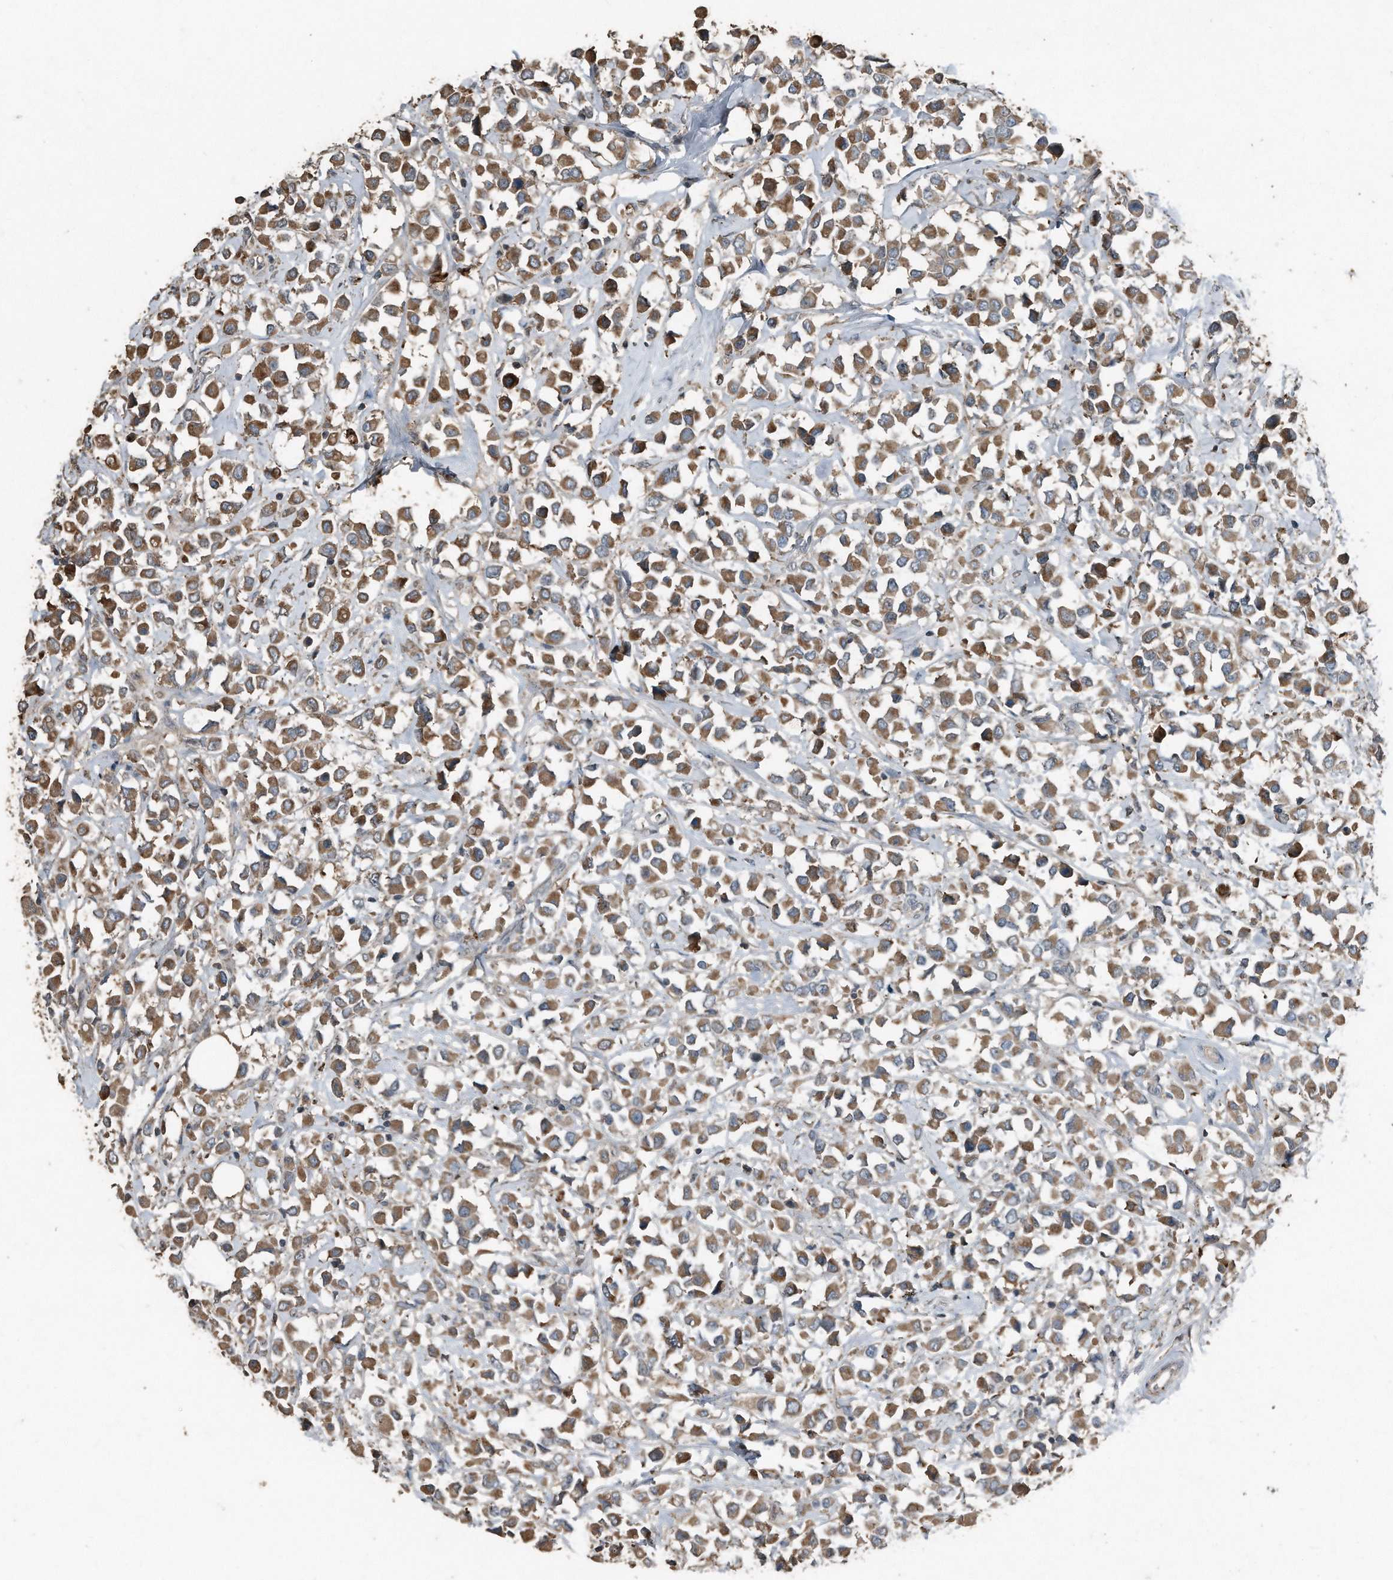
{"staining": {"intensity": "moderate", "quantity": ">75%", "location": "cytoplasmic/membranous"}, "tissue": "breast cancer", "cell_type": "Tumor cells", "image_type": "cancer", "snomed": [{"axis": "morphology", "description": "Duct carcinoma"}, {"axis": "topography", "description": "Breast"}], "caption": "Breast cancer tissue exhibits moderate cytoplasmic/membranous expression in about >75% of tumor cells", "gene": "C9", "patient": {"sex": "female", "age": 61}}